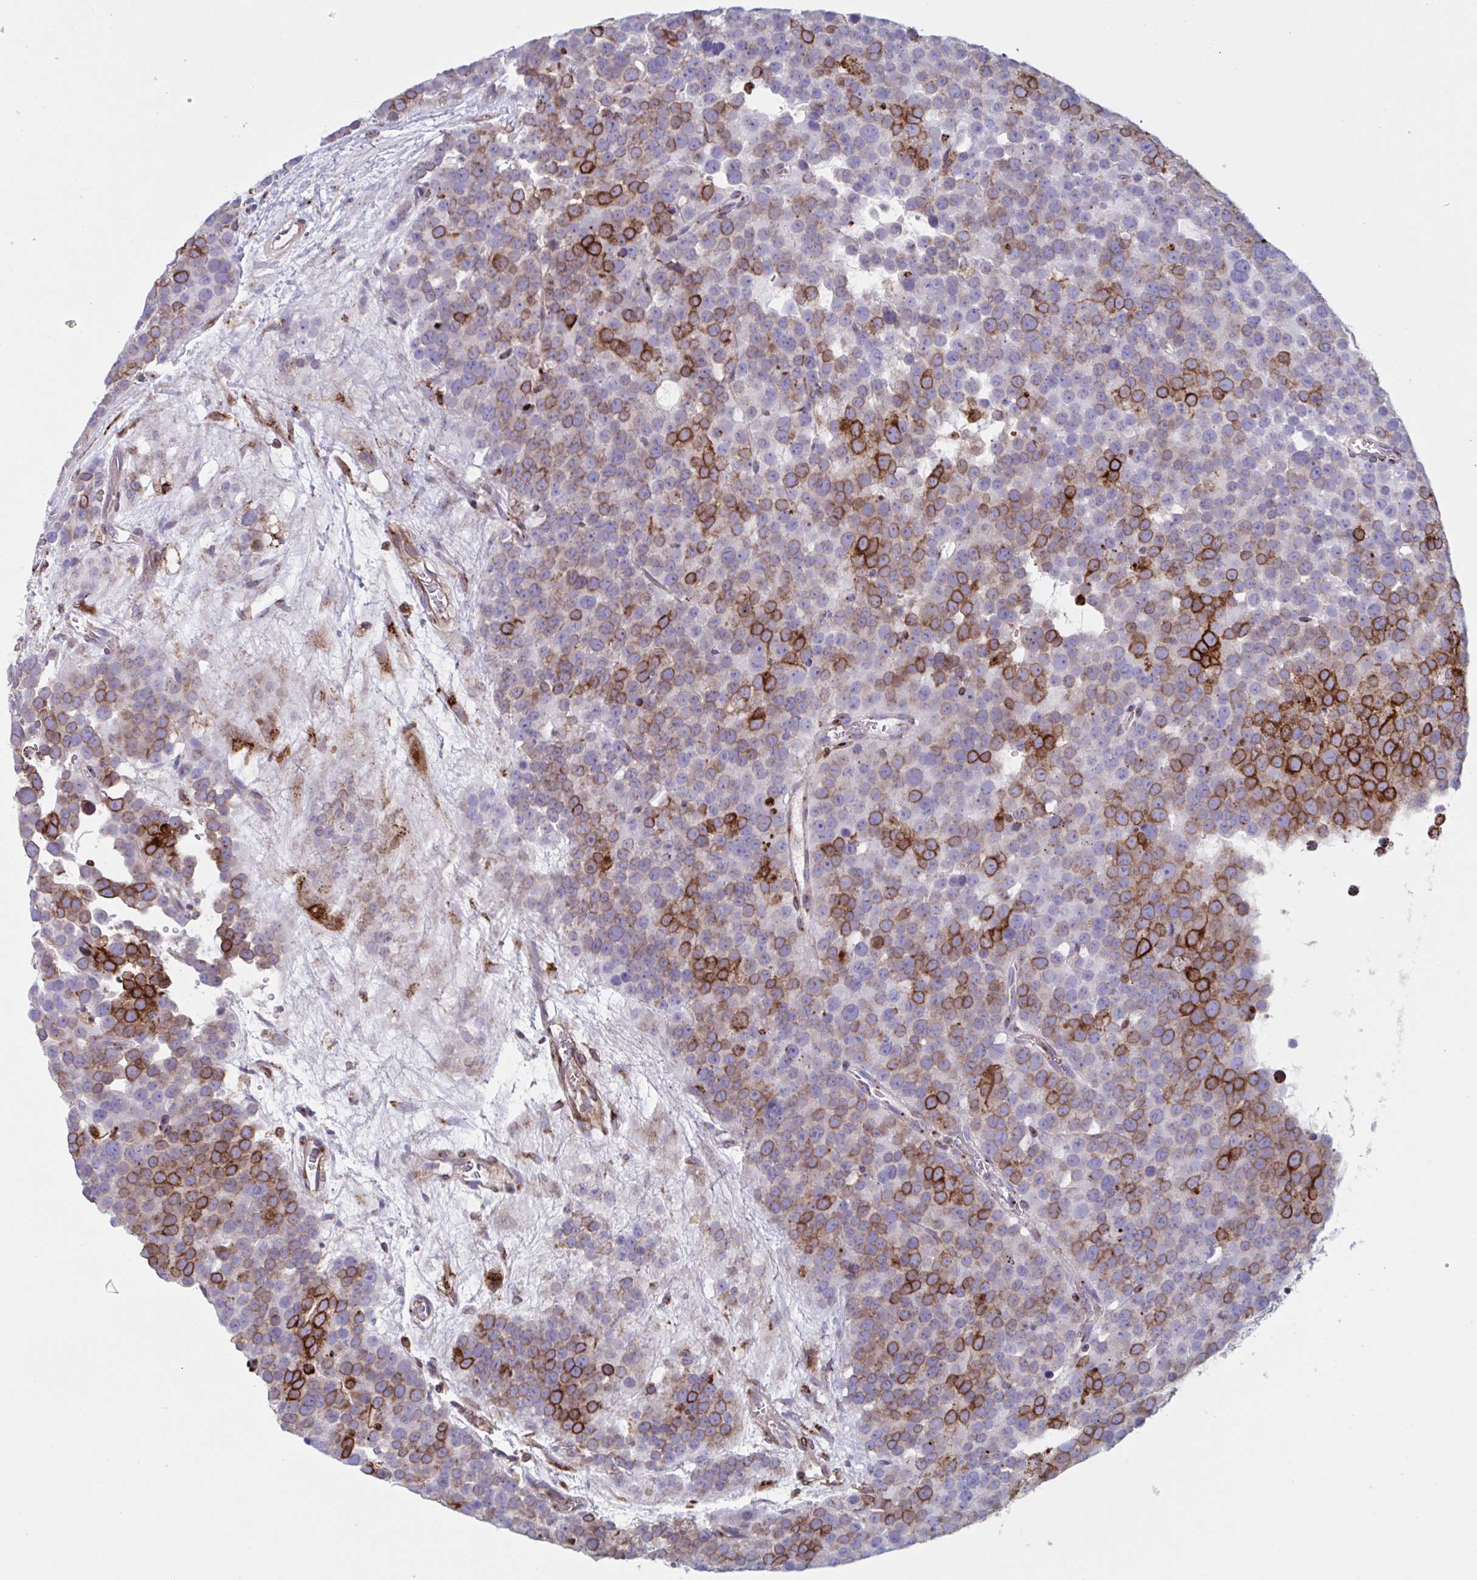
{"staining": {"intensity": "moderate", "quantity": "25%-75%", "location": "cytoplasmic/membranous"}, "tissue": "testis cancer", "cell_type": "Tumor cells", "image_type": "cancer", "snomed": [{"axis": "morphology", "description": "Seminoma, NOS"}, {"axis": "topography", "description": "Testis"}], "caption": "IHC (DAB (3,3'-diaminobenzidine)) staining of testis cancer (seminoma) exhibits moderate cytoplasmic/membranous protein expression in about 25%-75% of tumor cells. Using DAB (brown) and hematoxylin (blue) stains, captured at high magnification using brightfield microscopy.", "gene": "RFK", "patient": {"sex": "male", "age": 71}}